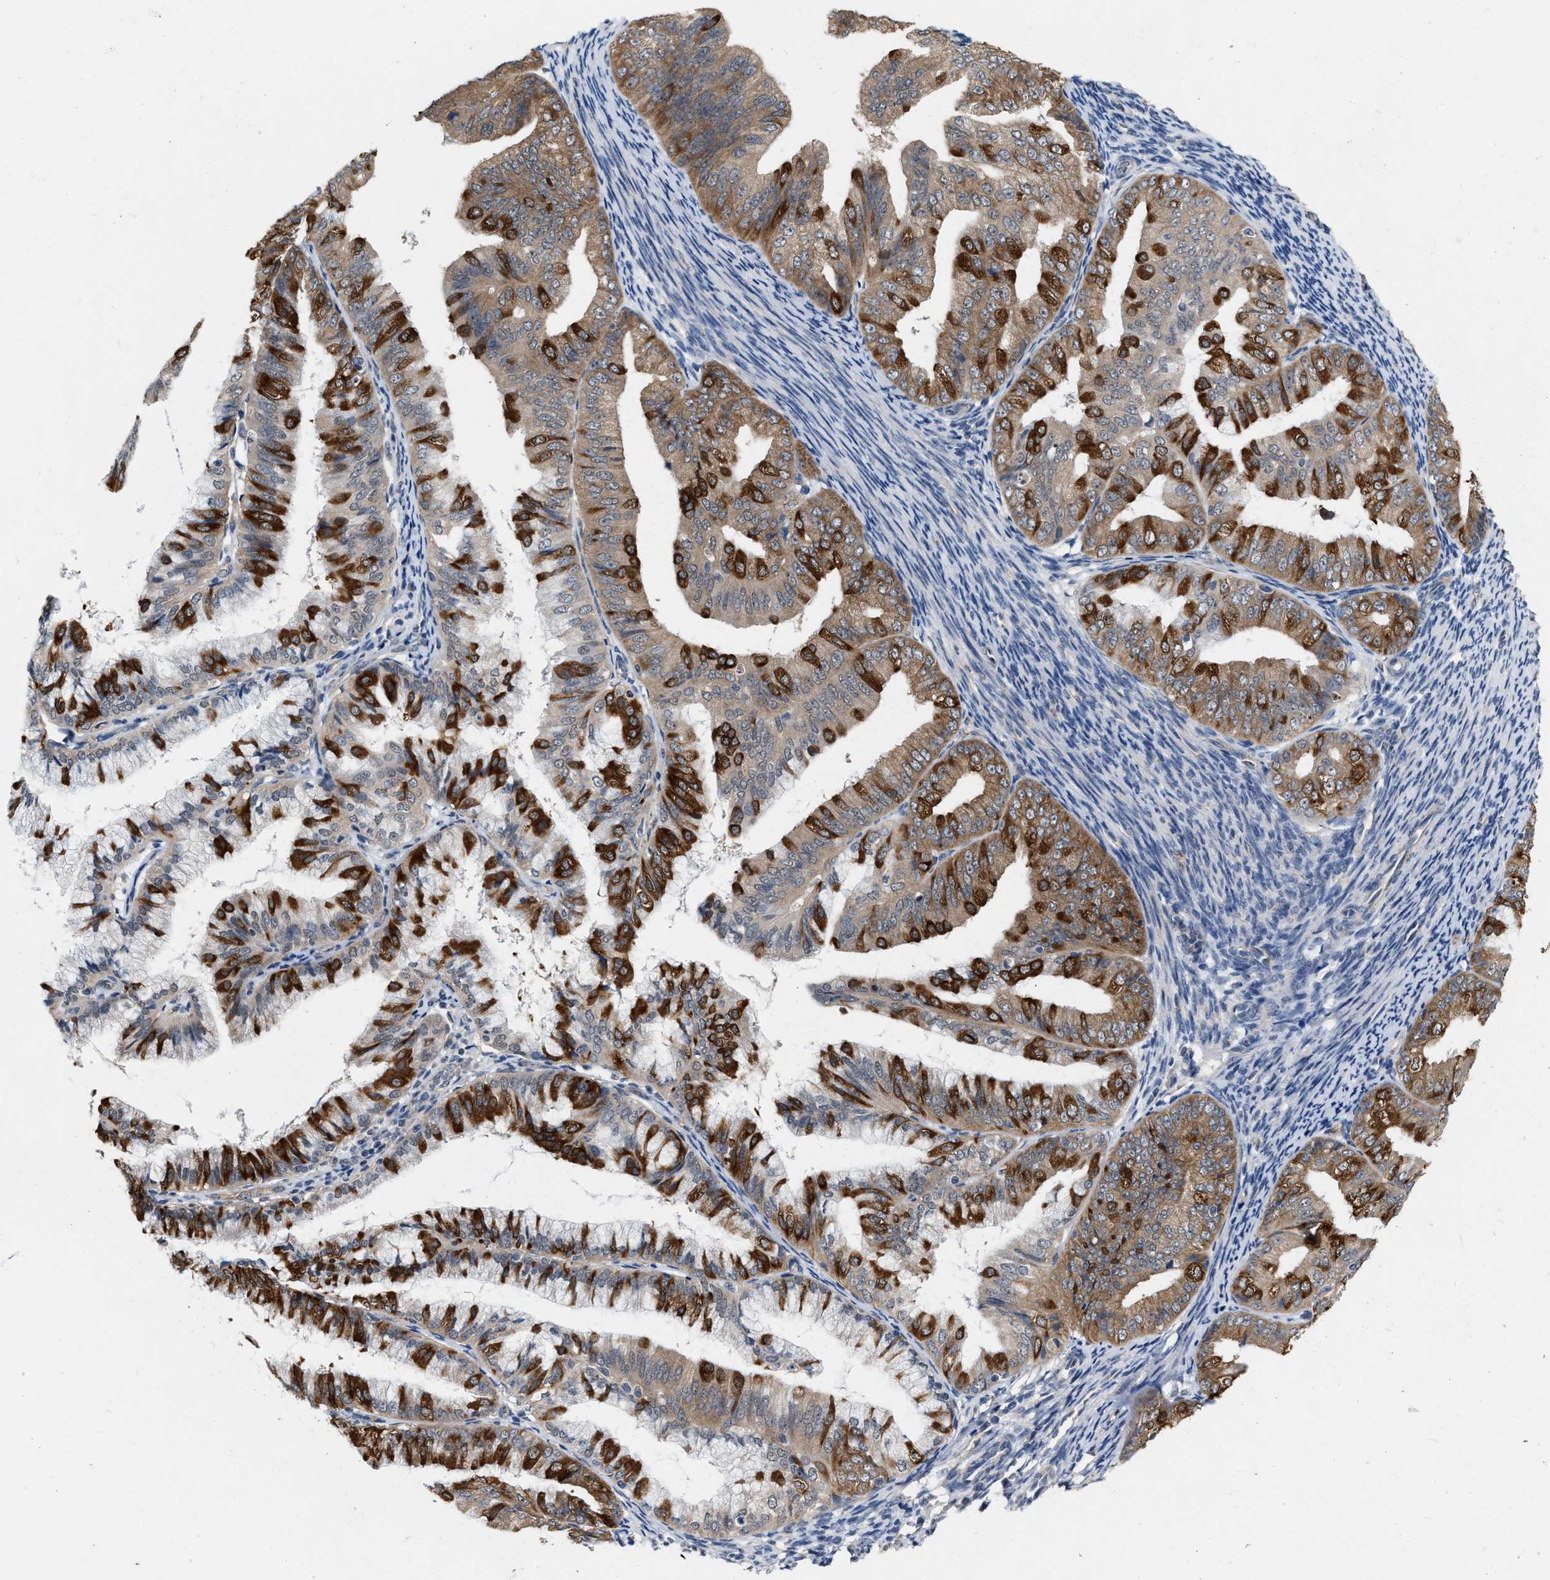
{"staining": {"intensity": "strong", "quantity": ">75%", "location": "cytoplasmic/membranous"}, "tissue": "endometrial cancer", "cell_type": "Tumor cells", "image_type": "cancer", "snomed": [{"axis": "morphology", "description": "Adenocarcinoma, NOS"}, {"axis": "topography", "description": "Endometrium"}], "caption": "This is a histology image of immunohistochemistry (IHC) staining of adenocarcinoma (endometrial), which shows strong staining in the cytoplasmic/membranous of tumor cells.", "gene": "RUVBL1", "patient": {"sex": "female", "age": 63}}